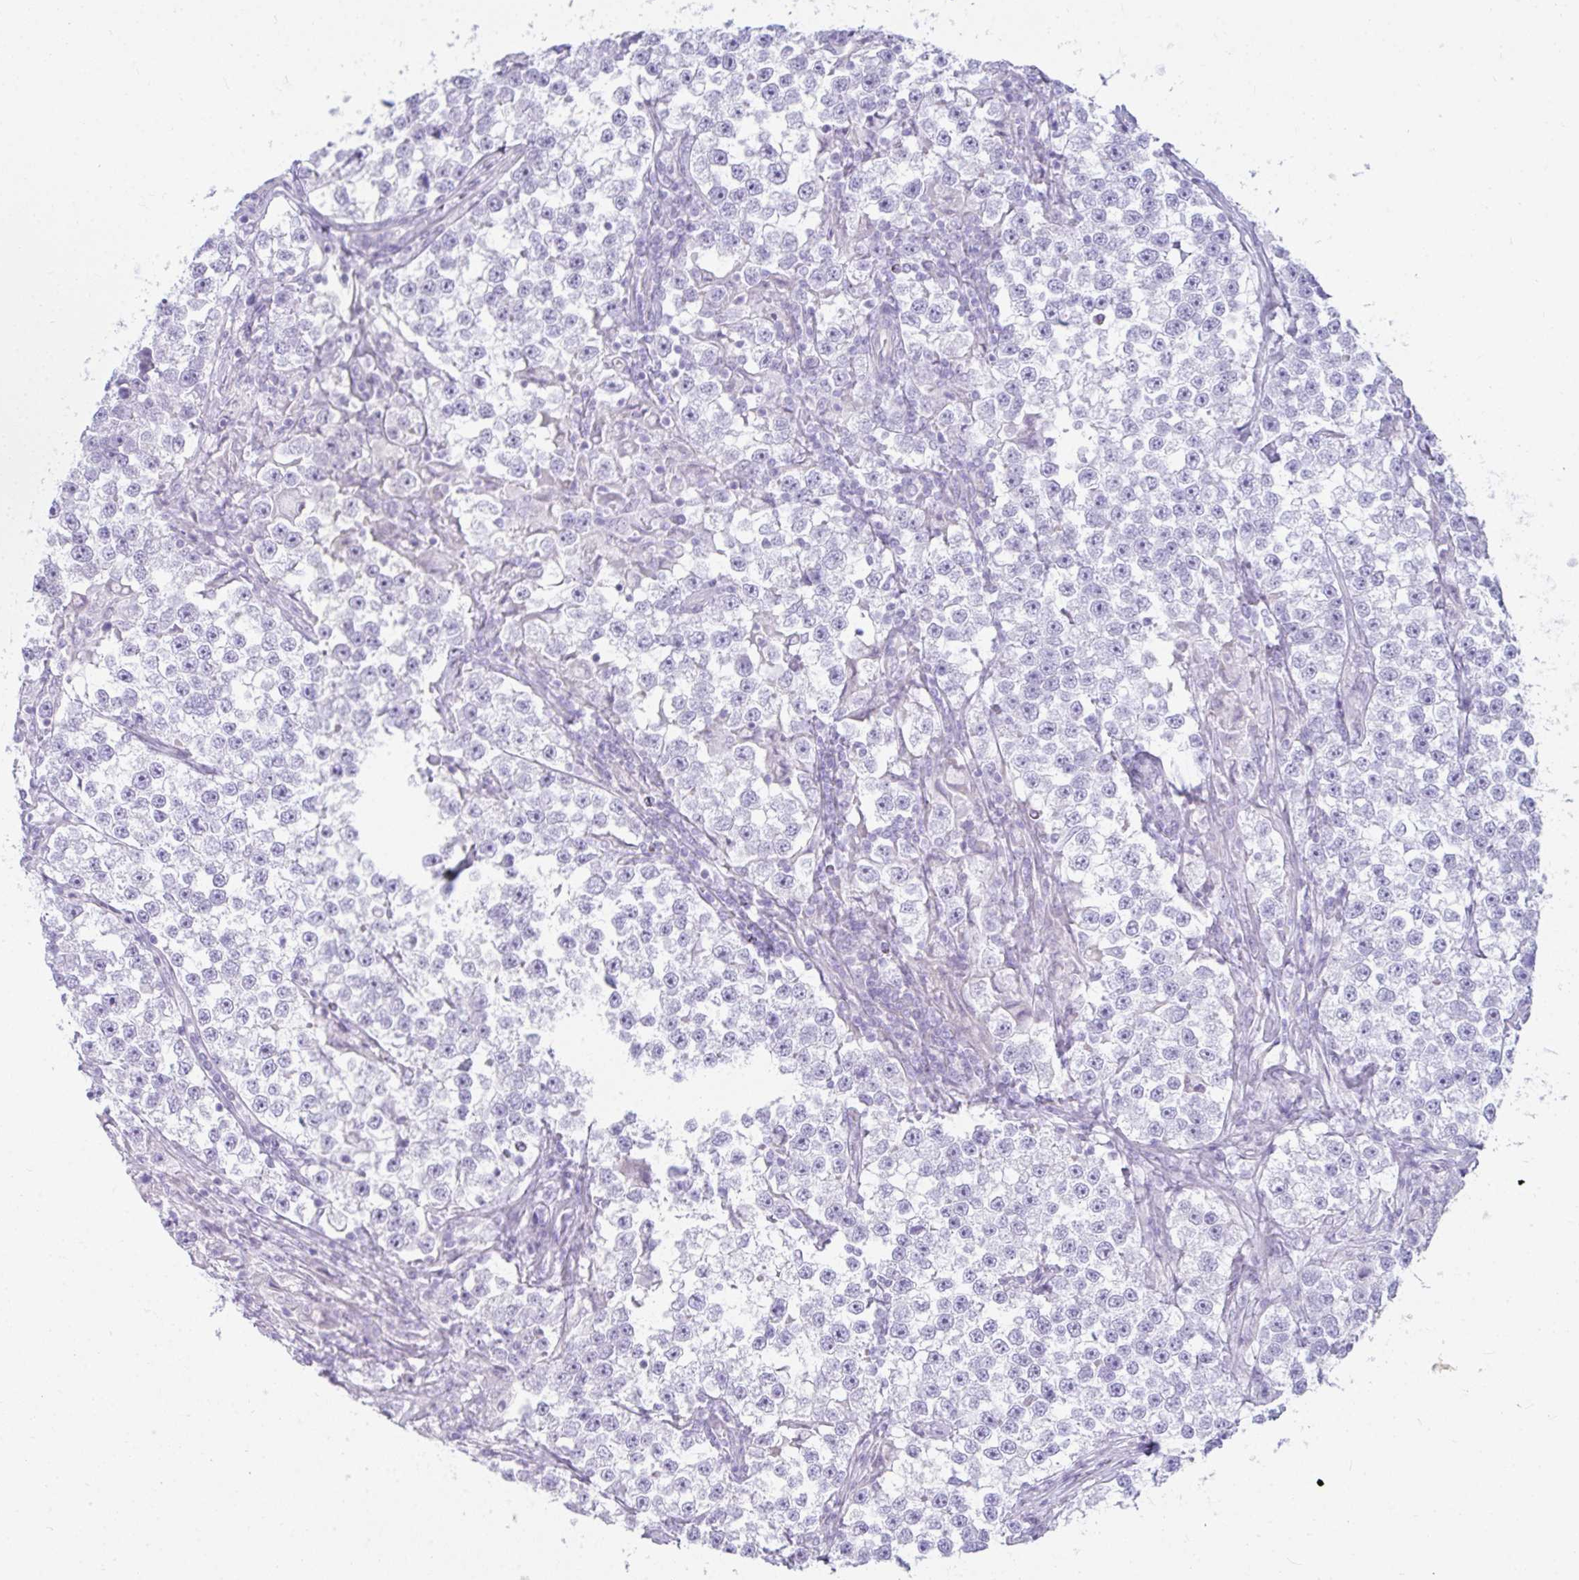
{"staining": {"intensity": "negative", "quantity": "none", "location": "none"}, "tissue": "testis cancer", "cell_type": "Tumor cells", "image_type": "cancer", "snomed": [{"axis": "morphology", "description": "Seminoma, NOS"}, {"axis": "topography", "description": "Testis"}], "caption": "Tumor cells show no significant positivity in testis cancer (seminoma). (DAB (3,3'-diaminobenzidine) IHC with hematoxylin counter stain).", "gene": "RASL10A", "patient": {"sex": "male", "age": 46}}